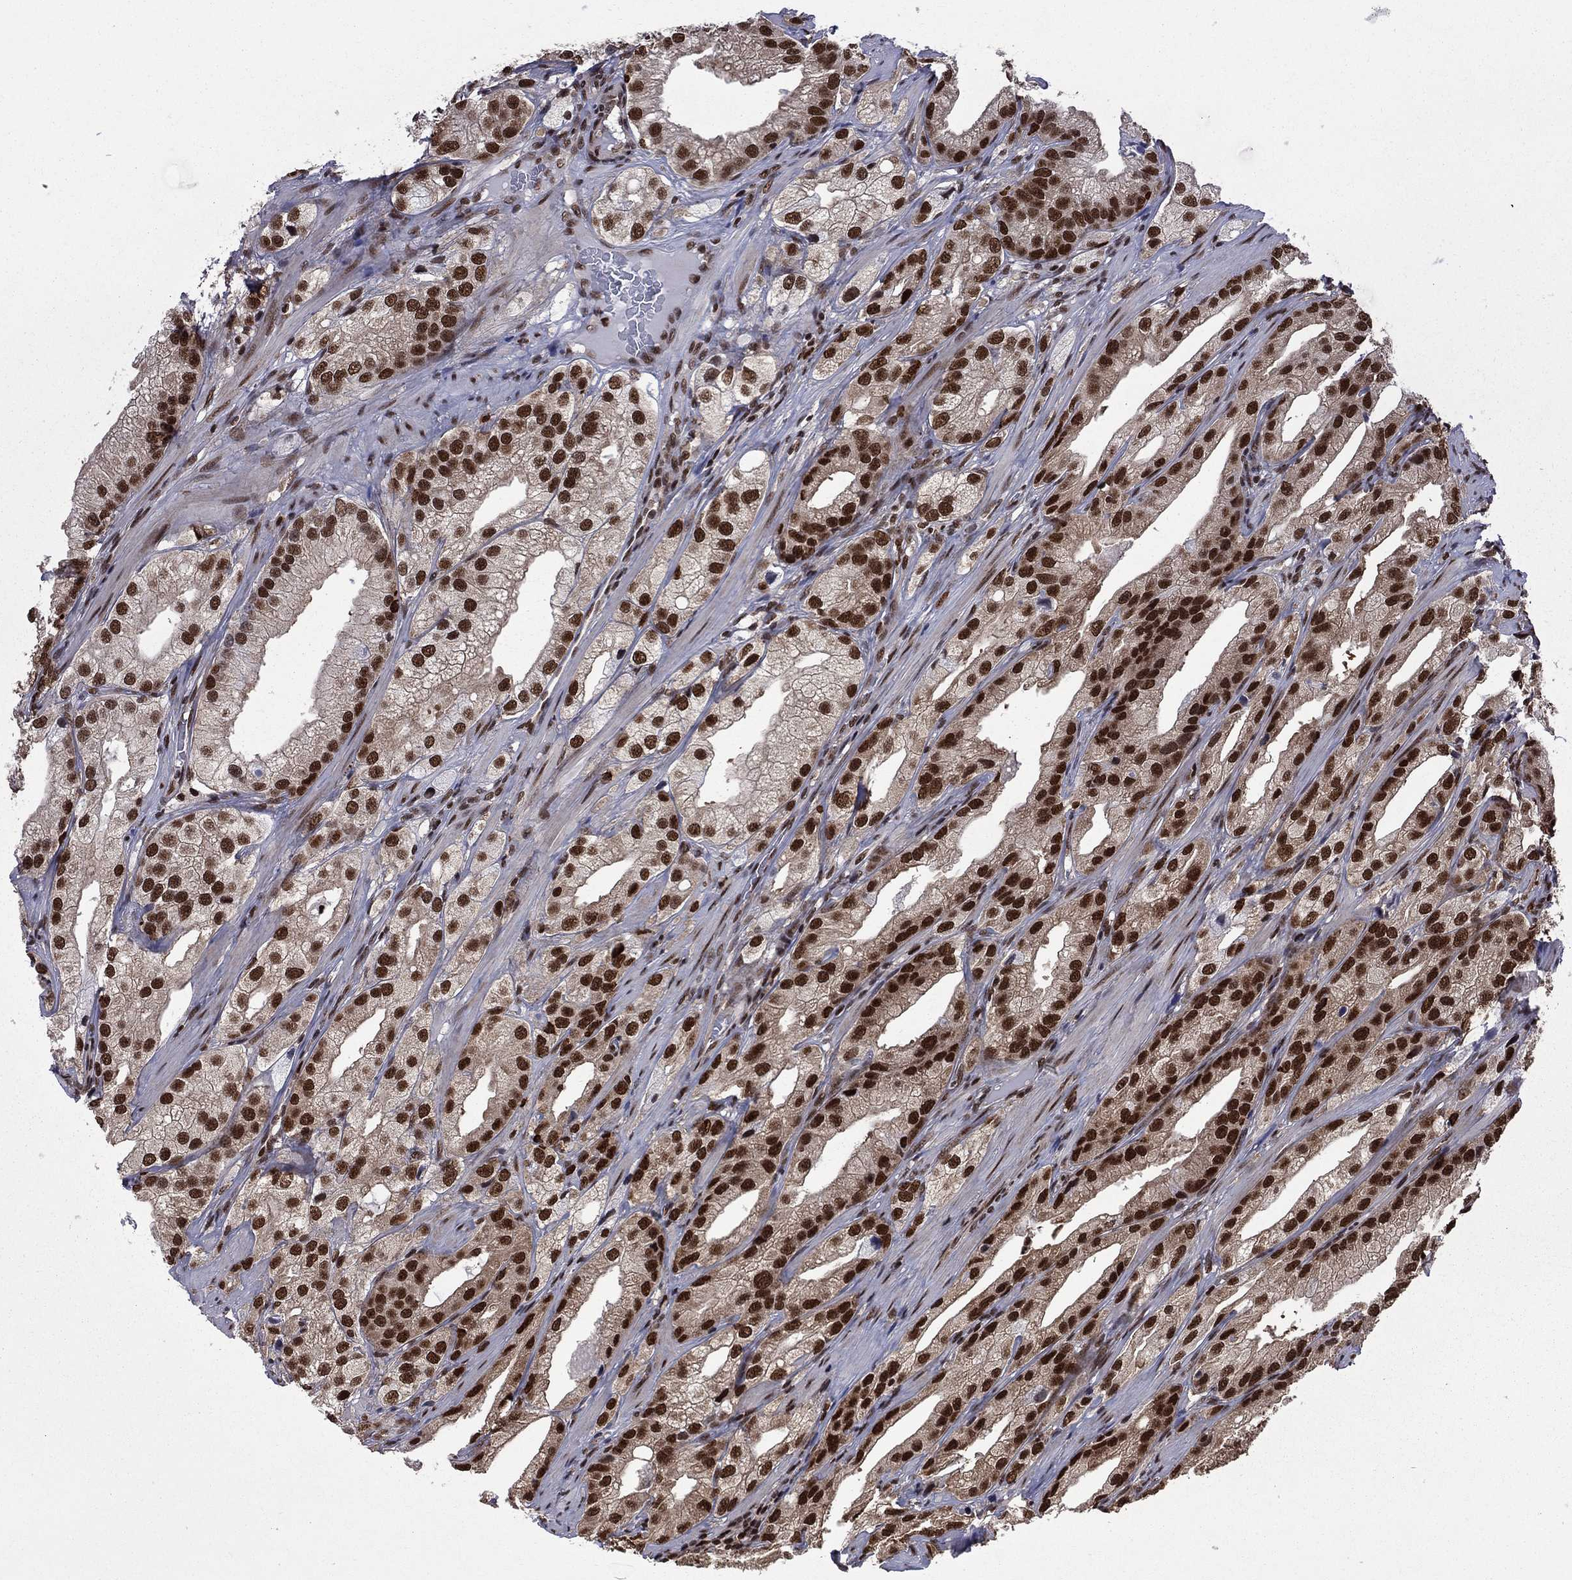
{"staining": {"intensity": "strong", "quantity": ">75%", "location": "nuclear"}, "tissue": "prostate cancer", "cell_type": "Tumor cells", "image_type": "cancer", "snomed": [{"axis": "morphology", "description": "Adenocarcinoma, High grade"}, {"axis": "topography", "description": "Prostate and seminal vesicle, NOS"}], "caption": "Prostate cancer (high-grade adenocarcinoma) stained with a protein marker shows strong staining in tumor cells.", "gene": "MED25", "patient": {"sex": "male", "age": 62}}